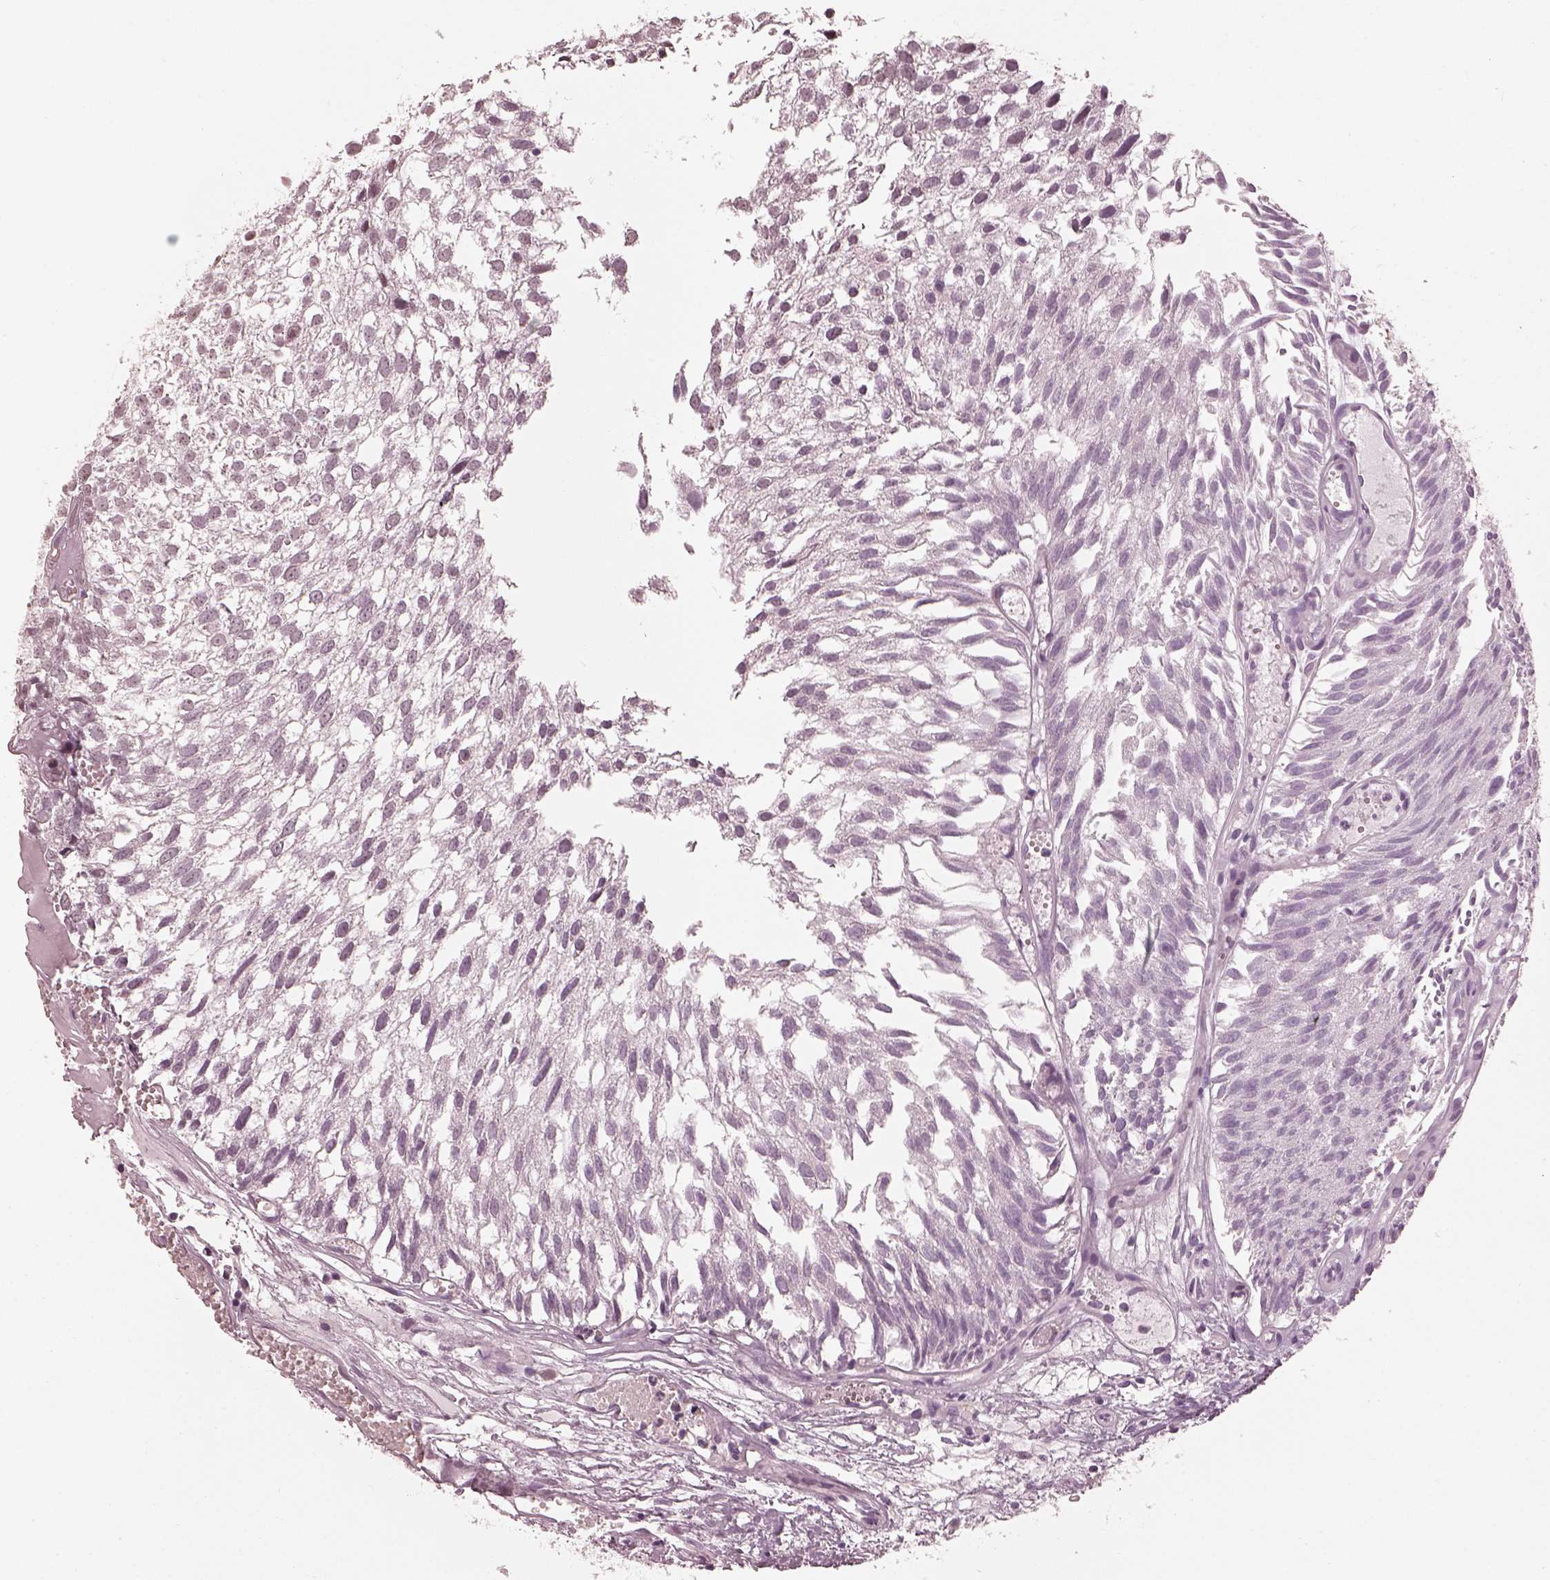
{"staining": {"intensity": "negative", "quantity": "none", "location": "none"}, "tissue": "urothelial cancer", "cell_type": "Tumor cells", "image_type": "cancer", "snomed": [{"axis": "morphology", "description": "Urothelial carcinoma, Low grade"}, {"axis": "topography", "description": "Urinary bladder"}], "caption": "The IHC image has no significant expression in tumor cells of urothelial carcinoma (low-grade) tissue.", "gene": "RPGRIP1", "patient": {"sex": "male", "age": 79}}